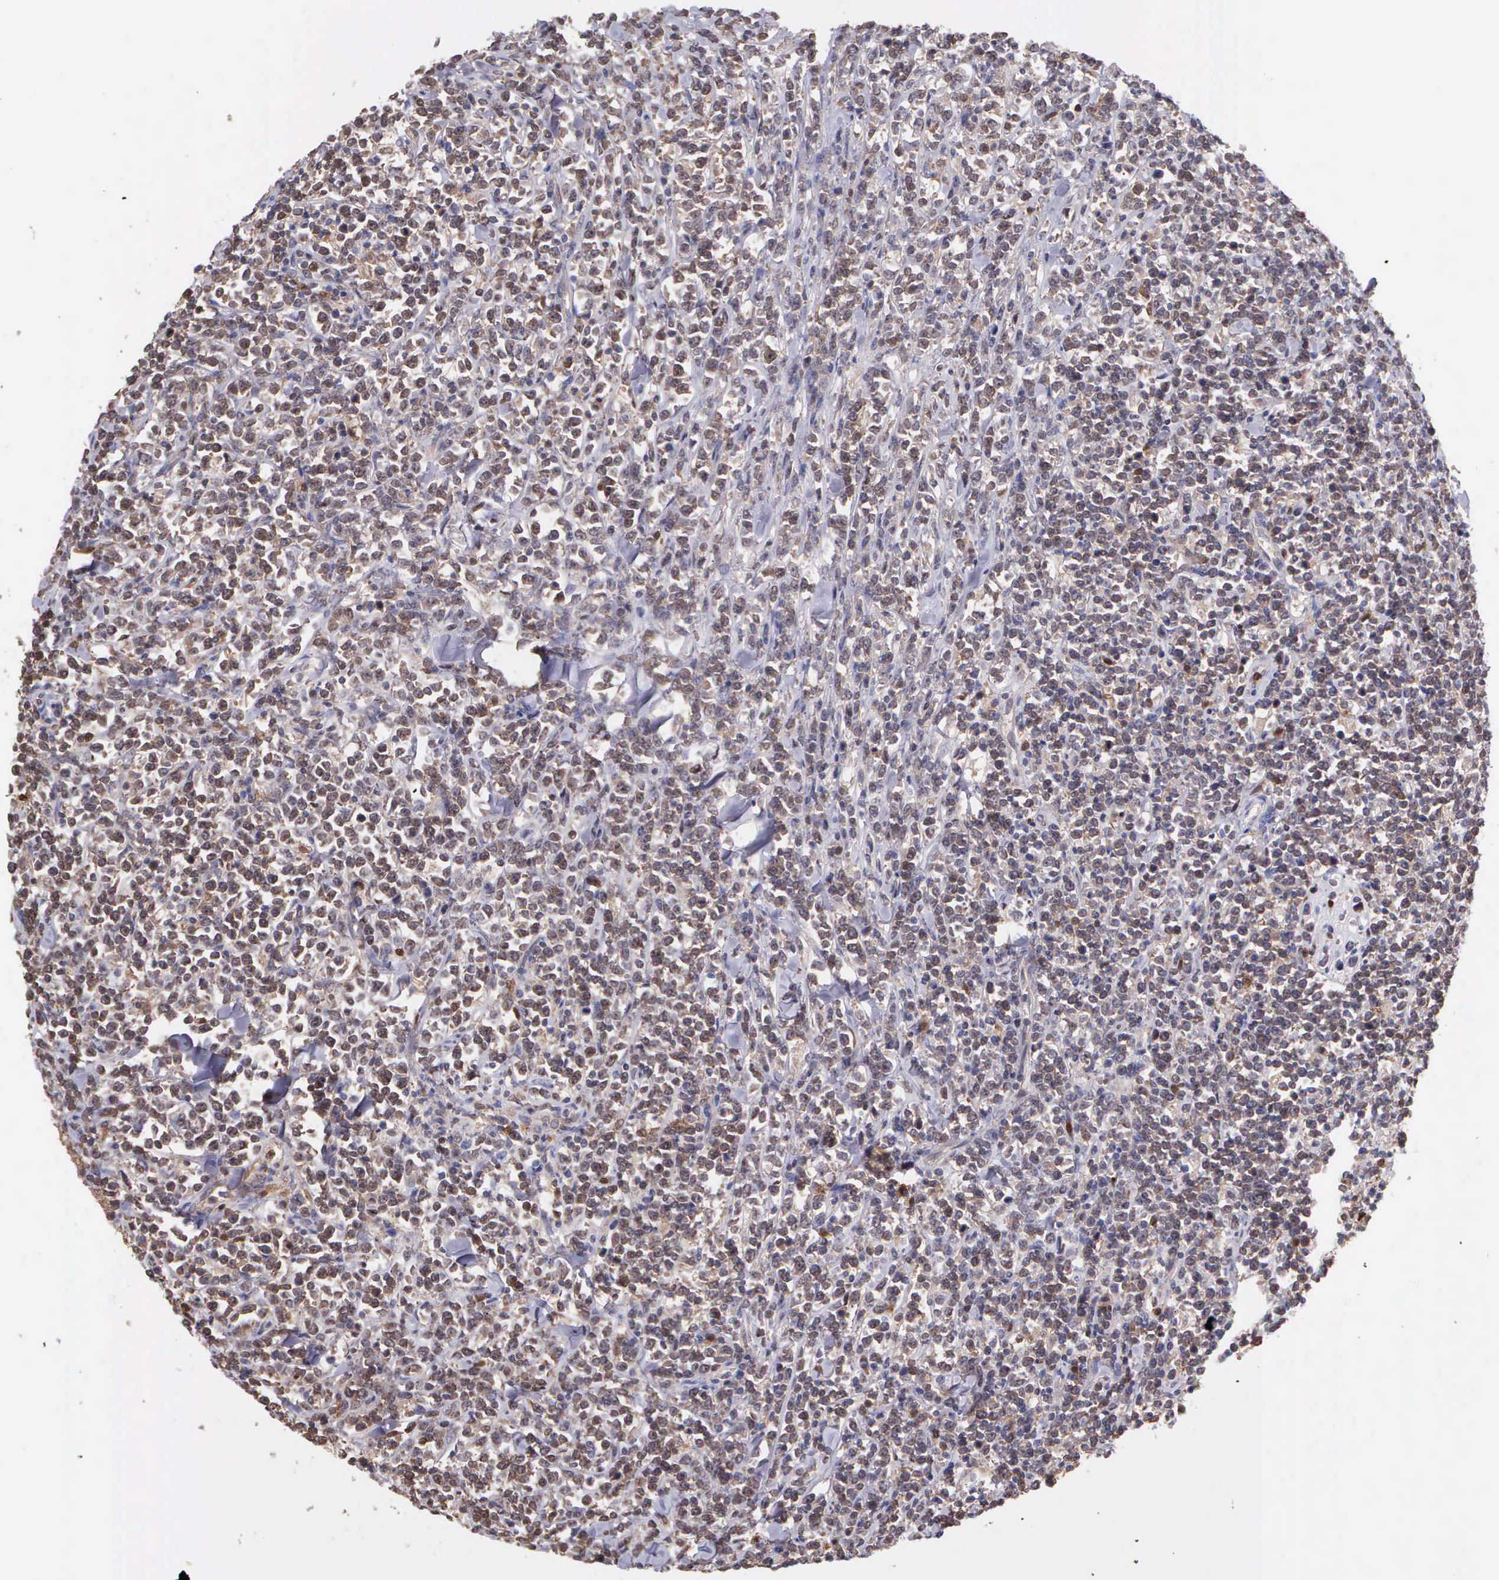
{"staining": {"intensity": "weak", "quantity": ">75%", "location": "cytoplasmic/membranous"}, "tissue": "lymphoma", "cell_type": "Tumor cells", "image_type": "cancer", "snomed": [{"axis": "morphology", "description": "Malignant lymphoma, non-Hodgkin's type, High grade"}, {"axis": "topography", "description": "Small intestine"}, {"axis": "topography", "description": "Colon"}], "caption": "This photomicrograph displays lymphoma stained with immunohistochemistry (IHC) to label a protein in brown. The cytoplasmic/membranous of tumor cells show weak positivity for the protein. Nuclei are counter-stained blue.", "gene": "BID", "patient": {"sex": "male", "age": 8}}